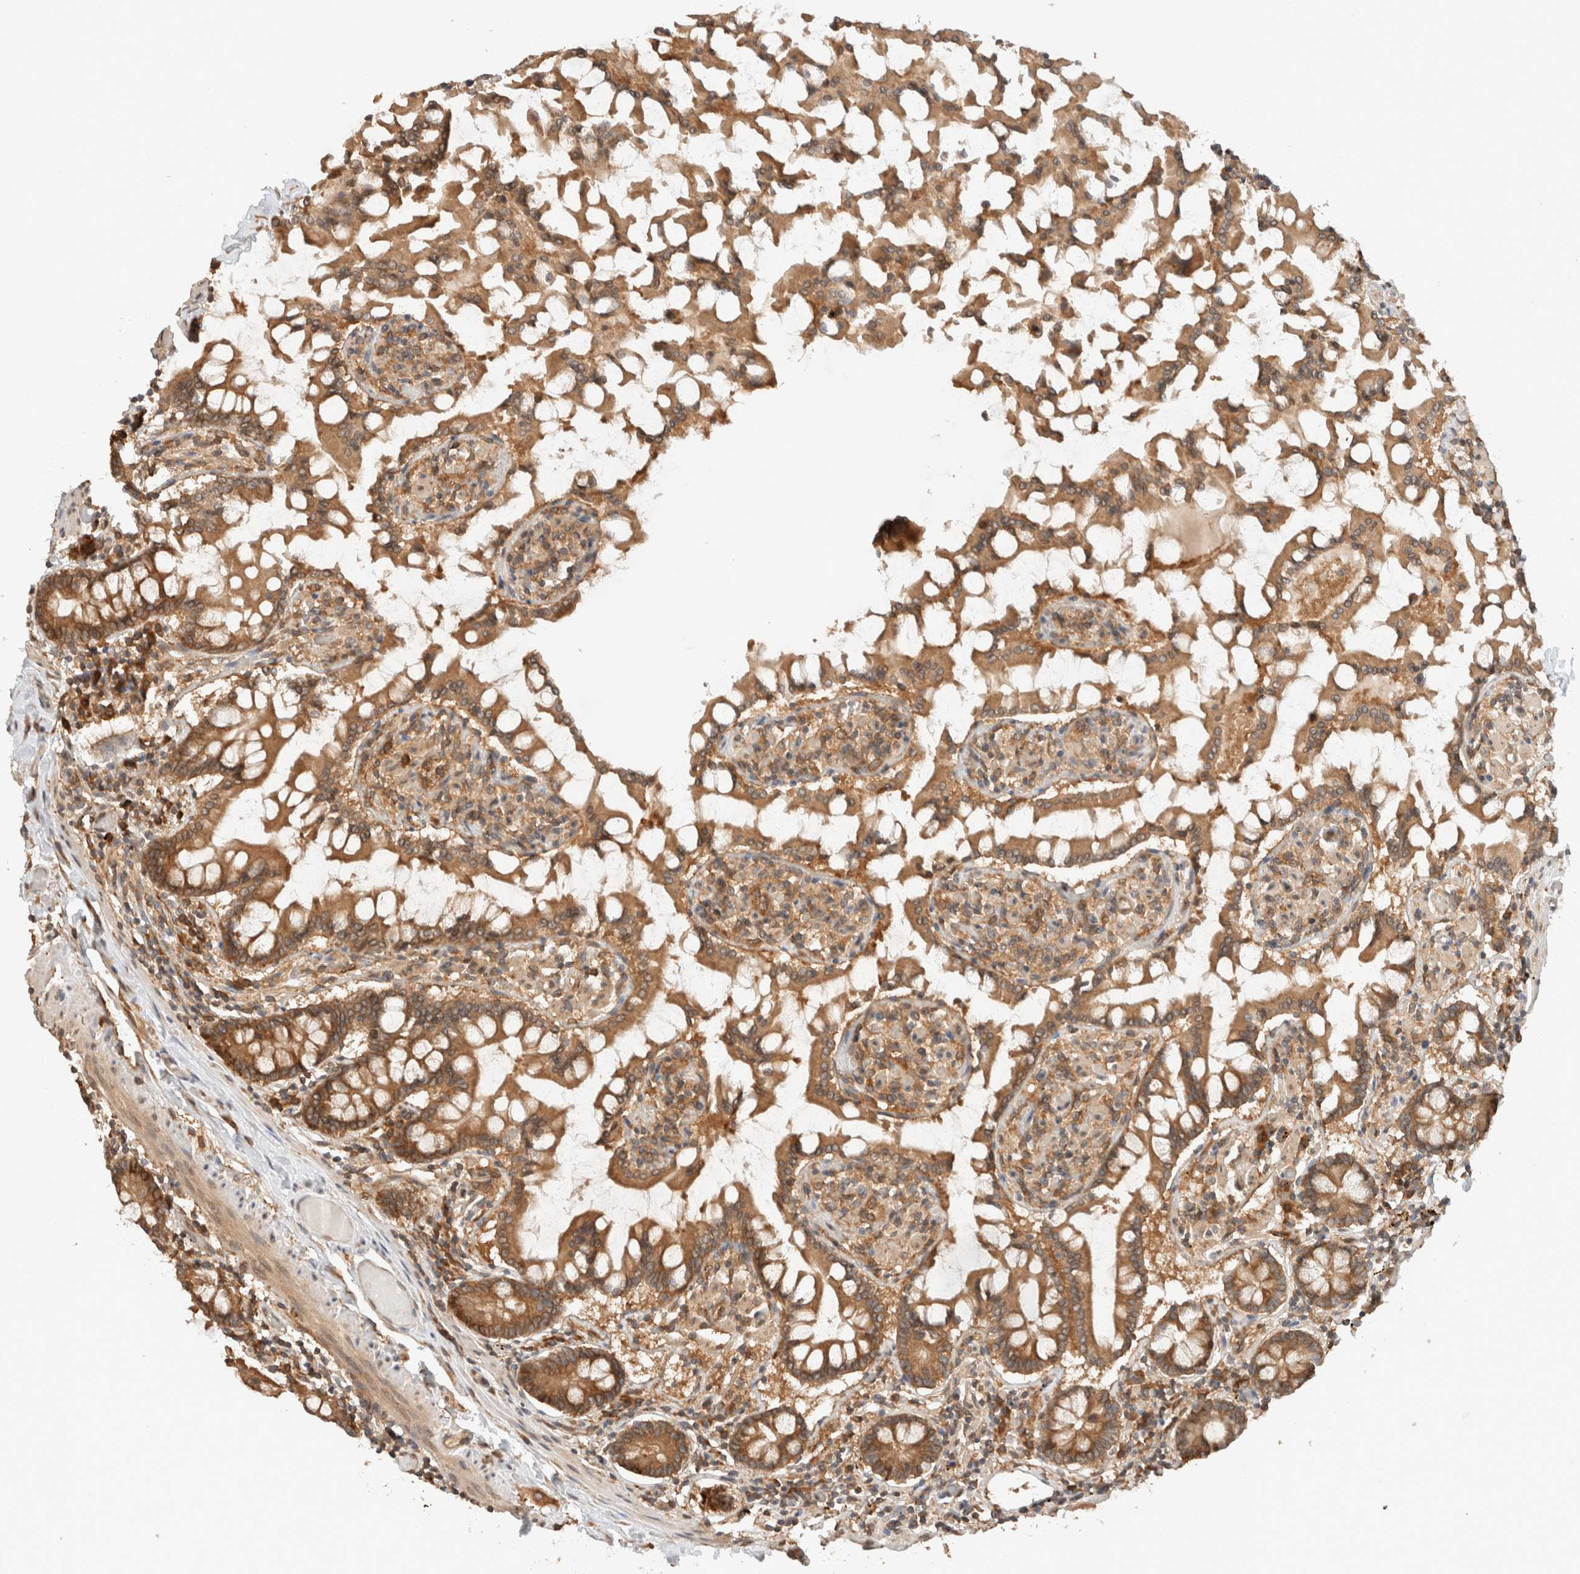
{"staining": {"intensity": "moderate", "quantity": ">75%", "location": "cytoplasmic/membranous"}, "tissue": "small intestine", "cell_type": "Glandular cells", "image_type": "normal", "snomed": [{"axis": "morphology", "description": "Normal tissue, NOS"}, {"axis": "topography", "description": "Small intestine"}], "caption": "Immunohistochemical staining of unremarkable small intestine shows medium levels of moderate cytoplasmic/membranous expression in approximately >75% of glandular cells.", "gene": "ARFGEF2", "patient": {"sex": "male", "age": 41}}